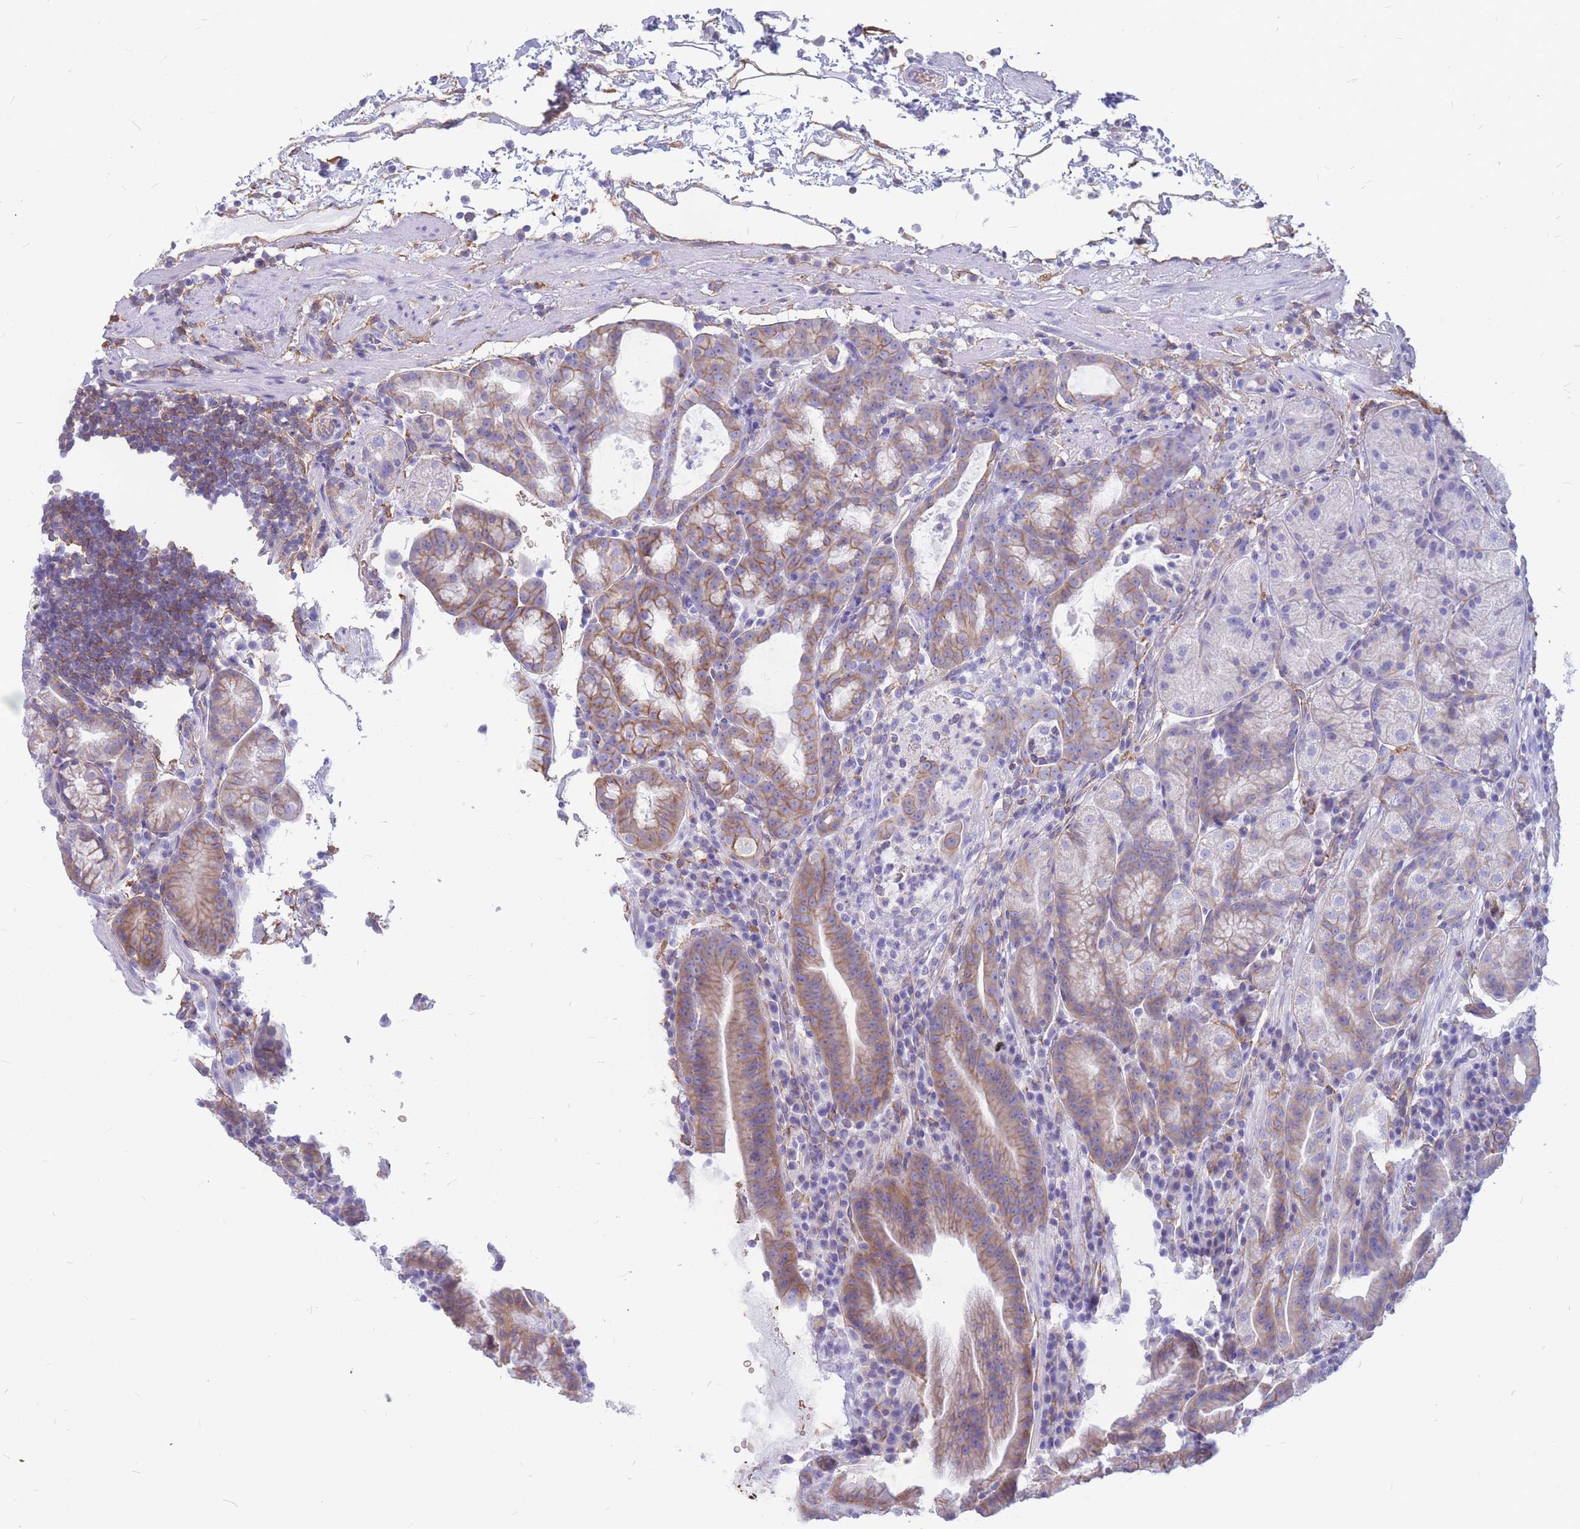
{"staining": {"intensity": "moderate", "quantity": "25%-75%", "location": "cytoplasmic/membranous"}, "tissue": "stomach", "cell_type": "Glandular cells", "image_type": "normal", "snomed": [{"axis": "morphology", "description": "Normal tissue, NOS"}, {"axis": "morphology", "description": "Inflammation, NOS"}, {"axis": "topography", "description": "Stomach"}], "caption": "Stomach stained with DAB (3,3'-diaminobenzidine) IHC reveals medium levels of moderate cytoplasmic/membranous staining in about 25%-75% of glandular cells.", "gene": "ADD2", "patient": {"sex": "male", "age": 79}}